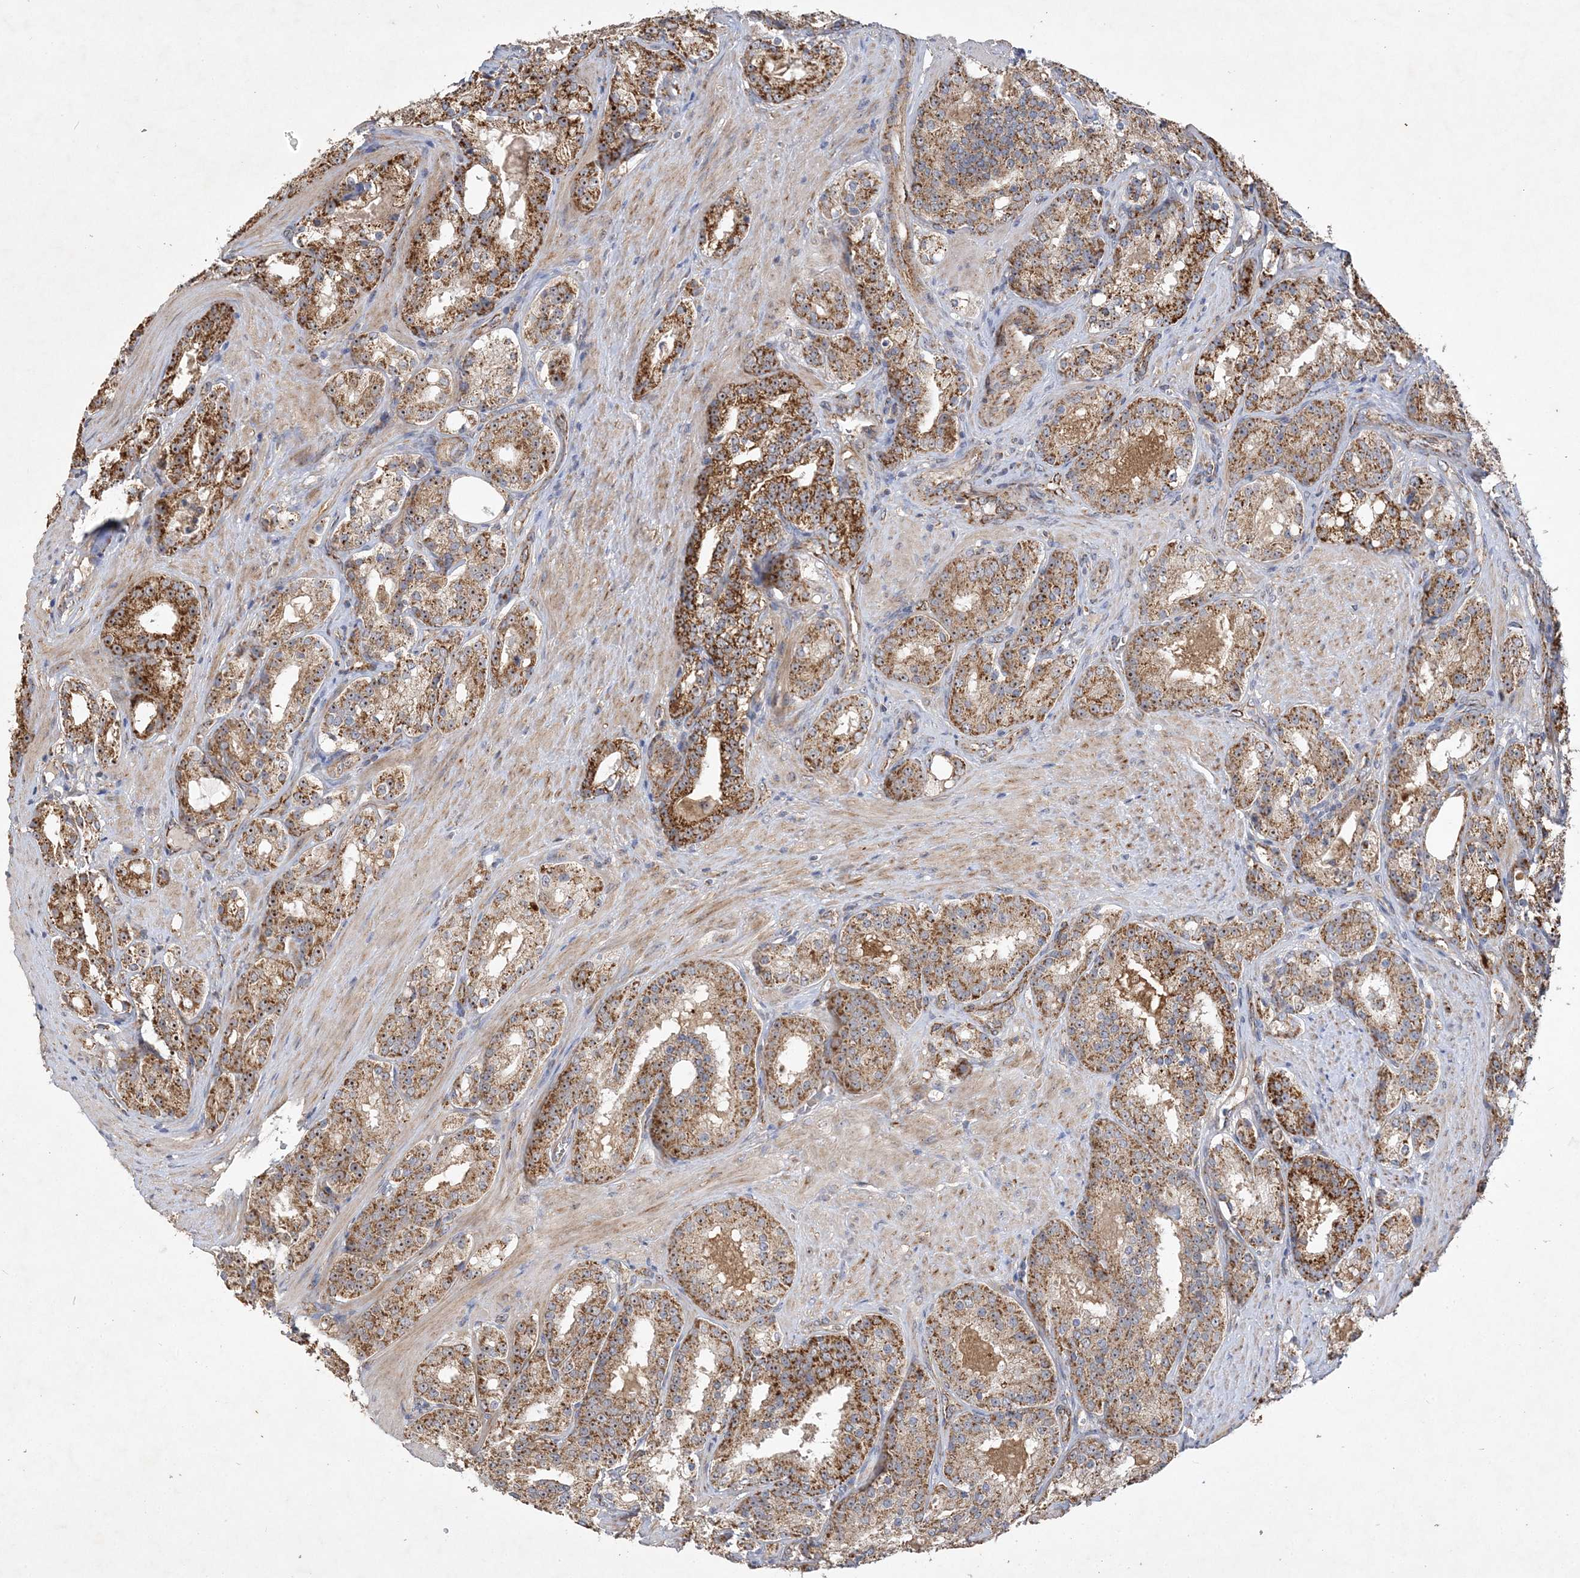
{"staining": {"intensity": "moderate", "quantity": ">75%", "location": "cytoplasmic/membranous,nuclear"}, "tissue": "prostate cancer", "cell_type": "Tumor cells", "image_type": "cancer", "snomed": [{"axis": "morphology", "description": "Adenocarcinoma, High grade"}, {"axis": "topography", "description": "Prostate"}], "caption": "Immunohistochemistry micrograph of neoplastic tissue: adenocarcinoma (high-grade) (prostate) stained using IHC shows medium levels of moderate protein expression localized specifically in the cytoplasmic/membranous and nuclear of tumor cells, appearing as a cytoplasmic/membranous and nuclear brown color.", "gene": "FEZ2", "patient": {"sex": "male", "age": 60}}